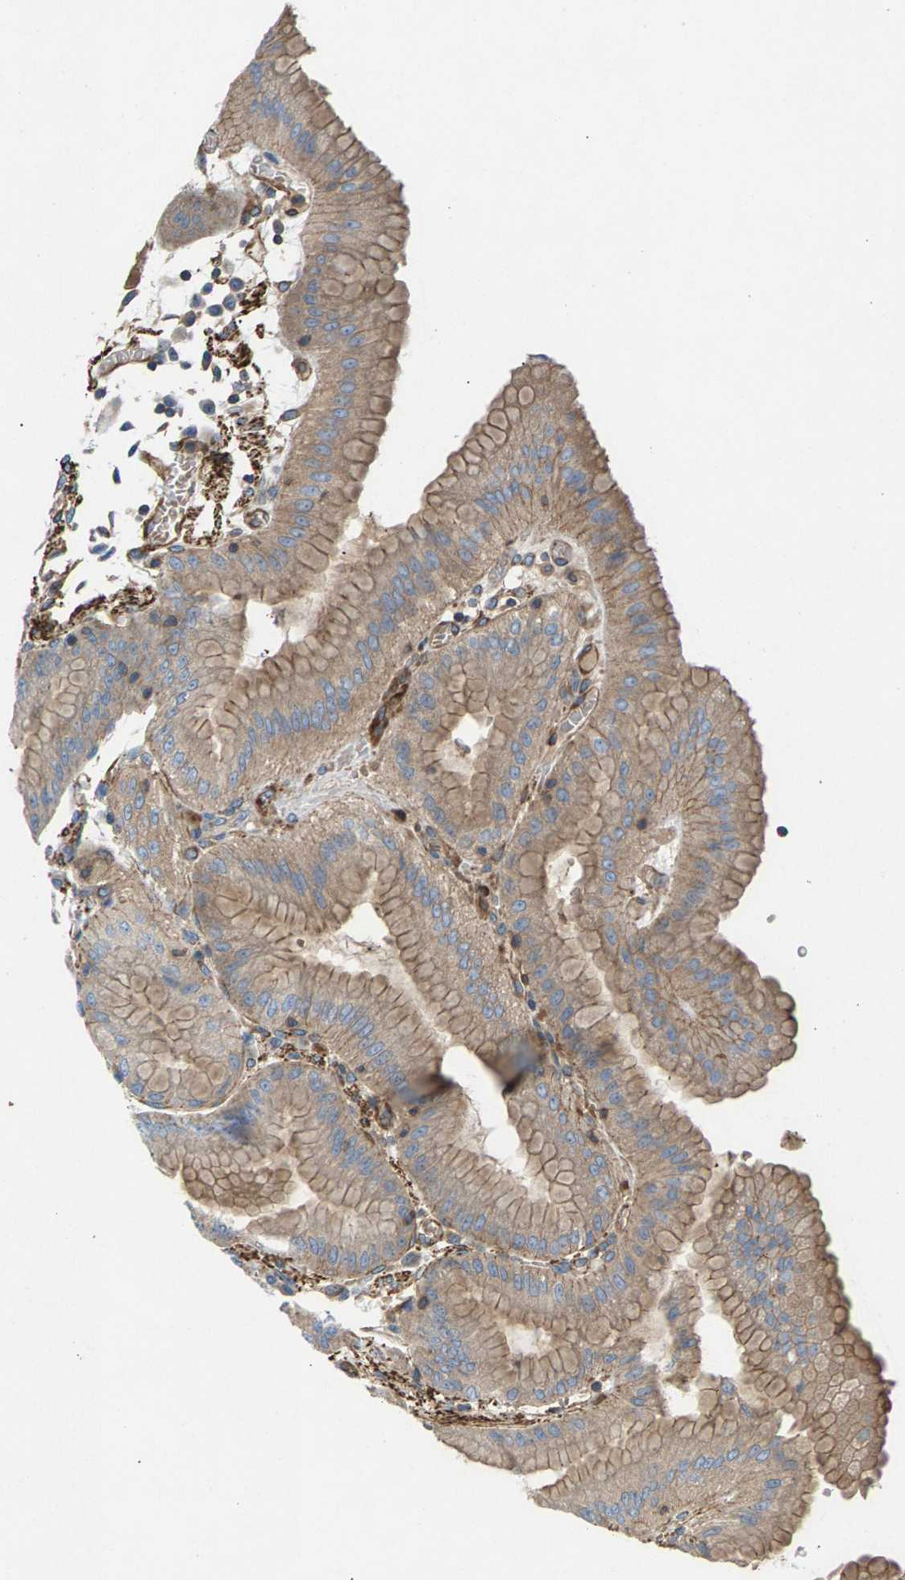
{"staining": {"intensity": "weak", "quantity": "<25%", "location": "cytoplasmic/membranous"}, "tissue": "stomach", "cell_type": "Glandular cells", "image_type": "normal", "snomed": [{"axis": "morphology", "description": "Normal tissue, NOS"}, {"axis": "topography", "description": "Stomach, lower"}], "caption": "Immunohistochemical staining of benign human stomach reveals no significant expression in glandular cells.", "gene": "PDCL", "patient": {"sex": "male", "age": 71}}